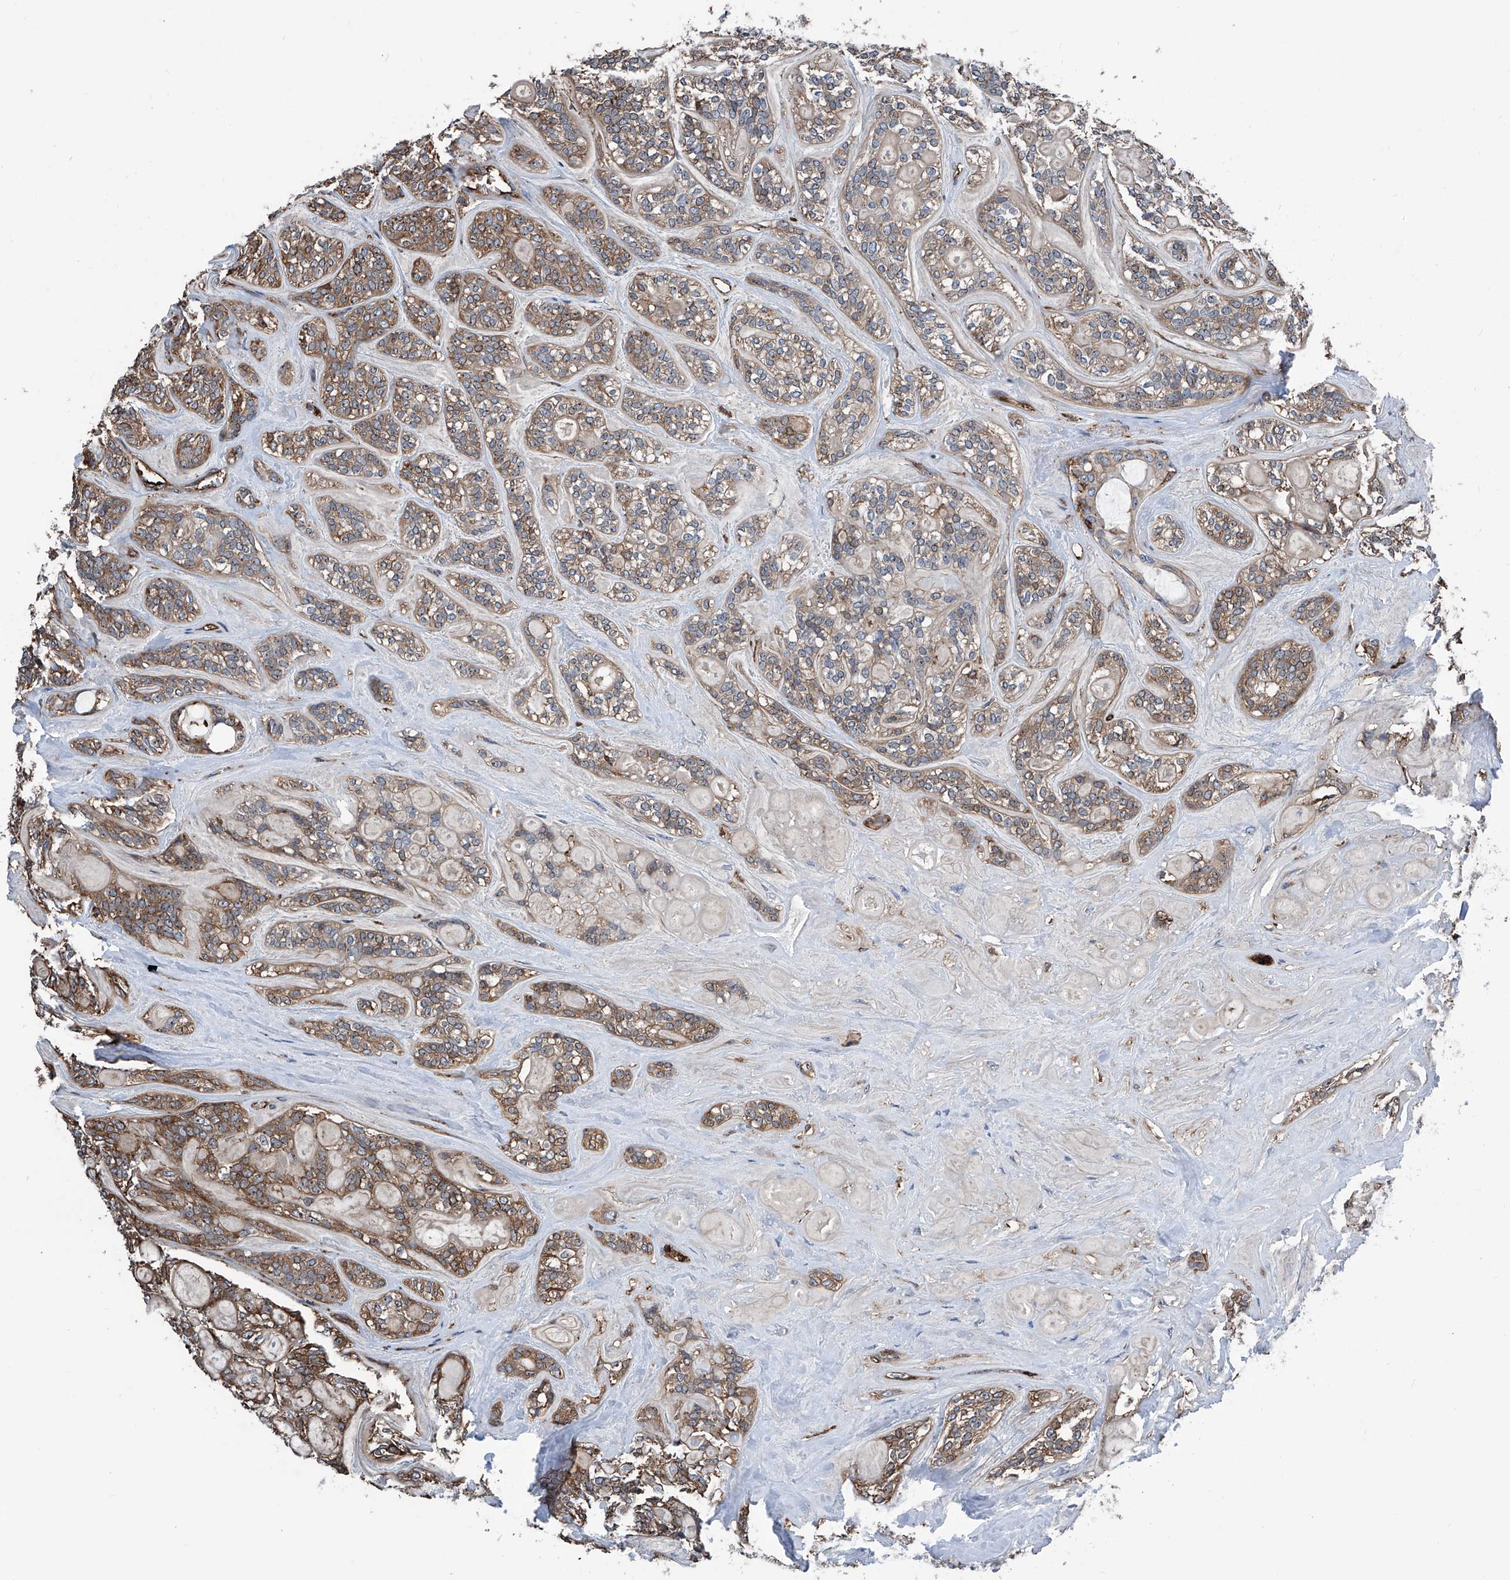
{"staining": {"intensity": "moderate", "quantity": ">75%", "location": "cytoplasmic/membranous,nuclear"}, "tissue": "head and neck cancer", "cell_type": "Tumor cells", "image_type": "cancer", "snomed": [{"axis": "morphology", "description": "Adenocarcinoma, NOS"}, {"axis": "topography", "description": "Head-Neck"}], "caption": "Immunohistochemical staining of head and neck adenocarcinoma exhibits moderate cytoplasmic/membranous and nuclear protein expression in about >75% of tumor cells. (Brightfield microscopy of DAB IHC at high magnification).", "gene": "ZNF484", "patient": {"sex": "male", "age": 66}}